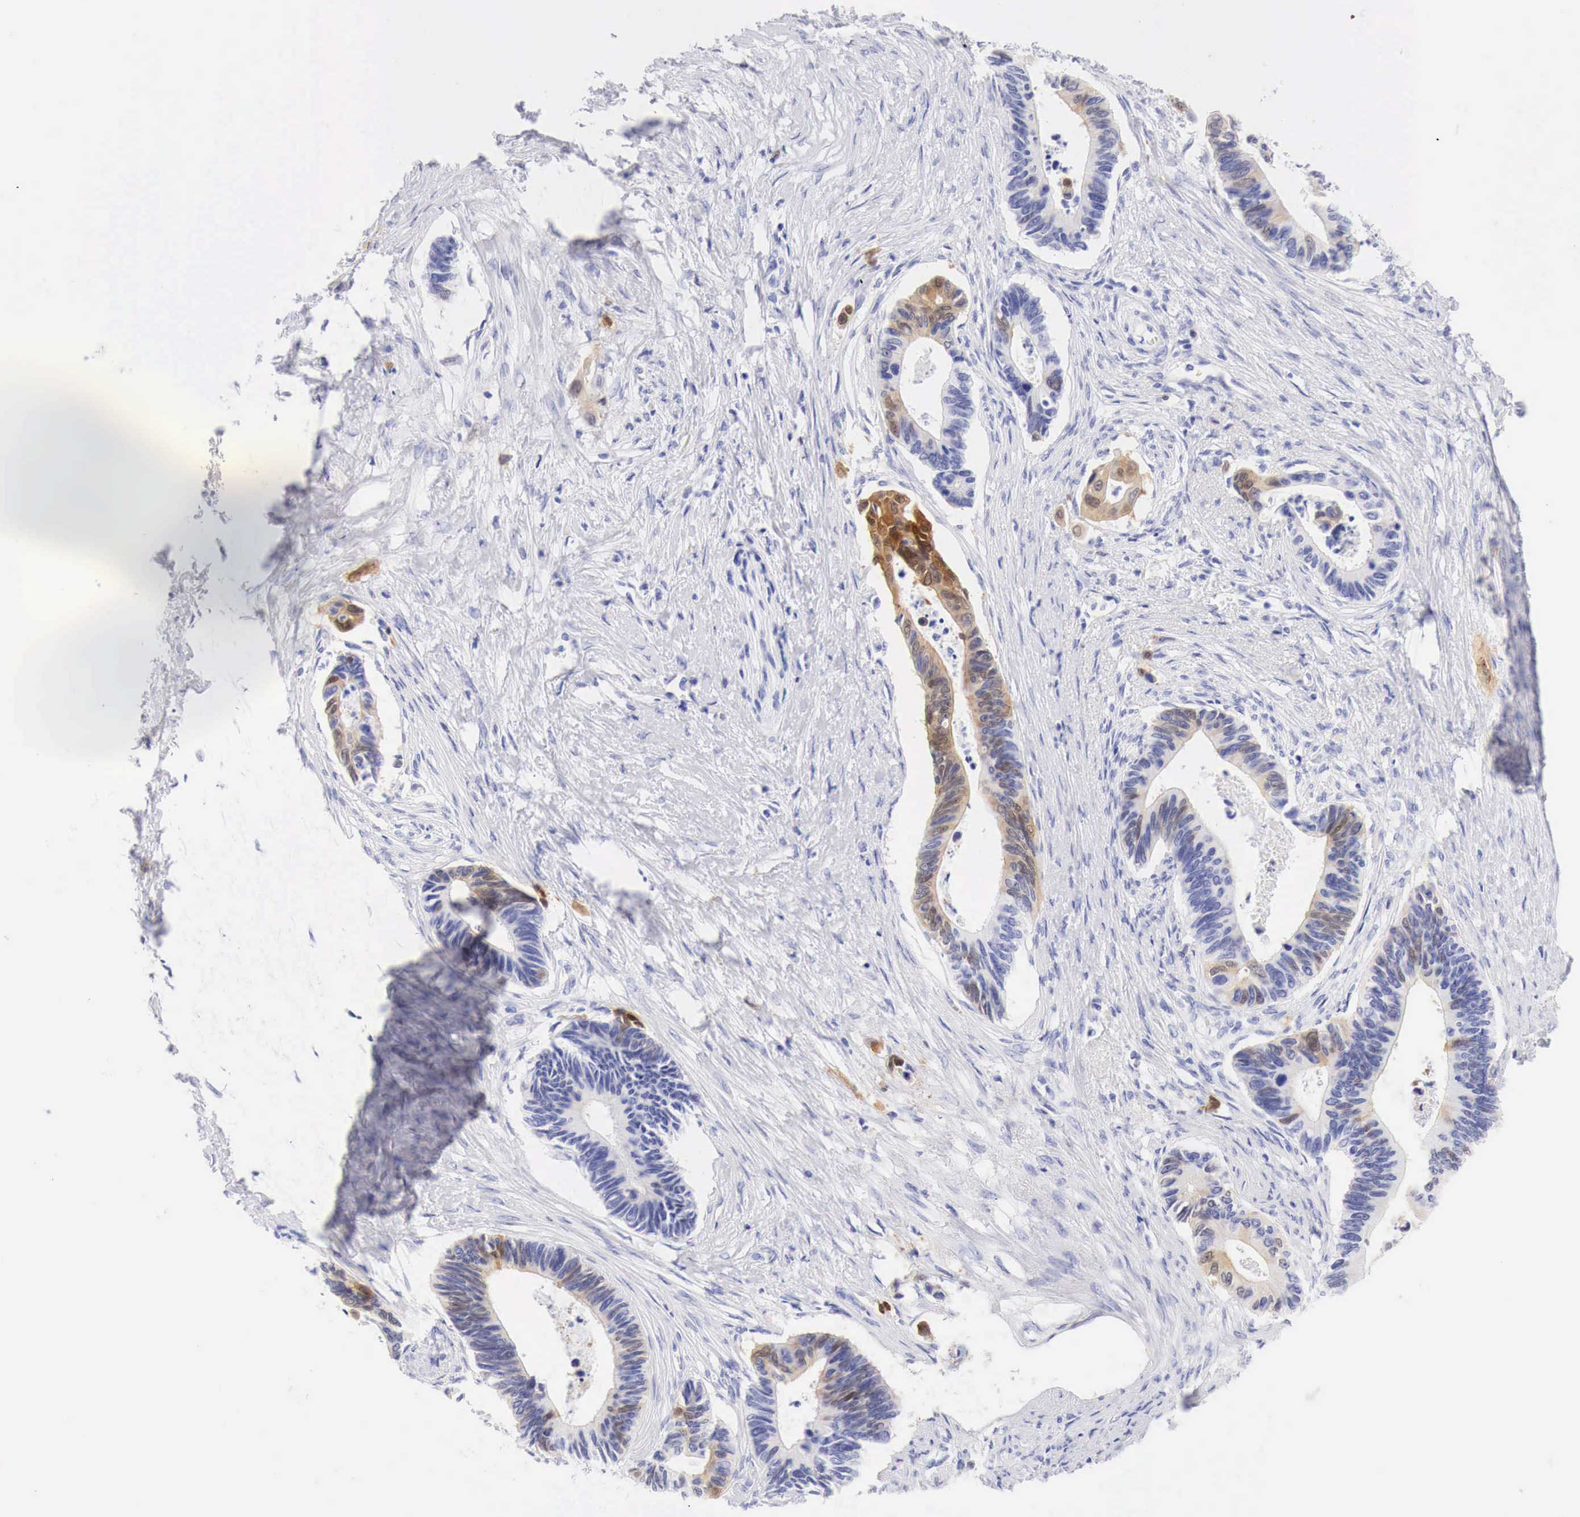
{"staining": {"intensity": "moderate", "quantity": "25%-75%", "location": "cytoplasmic/membranous"}, "tissue": "pancreatic cancer", "cell_type": "Tumor cells", "image_type": "cancer", "snomed": [{"axis": "morphology", "description": "Adenocarcinoma, NOS"}, {"axis": "topography", "description": "Pancreas"}], "caption": "Protein positivity by immunohistochemistry shows moderate cytoplasmic/membranous expression in approximately 25%-75% of tumor cells in pancreatic adenocarcinoma.", "gene": "CDKN2A", "patient": {"sex": "female", "age": 70}}